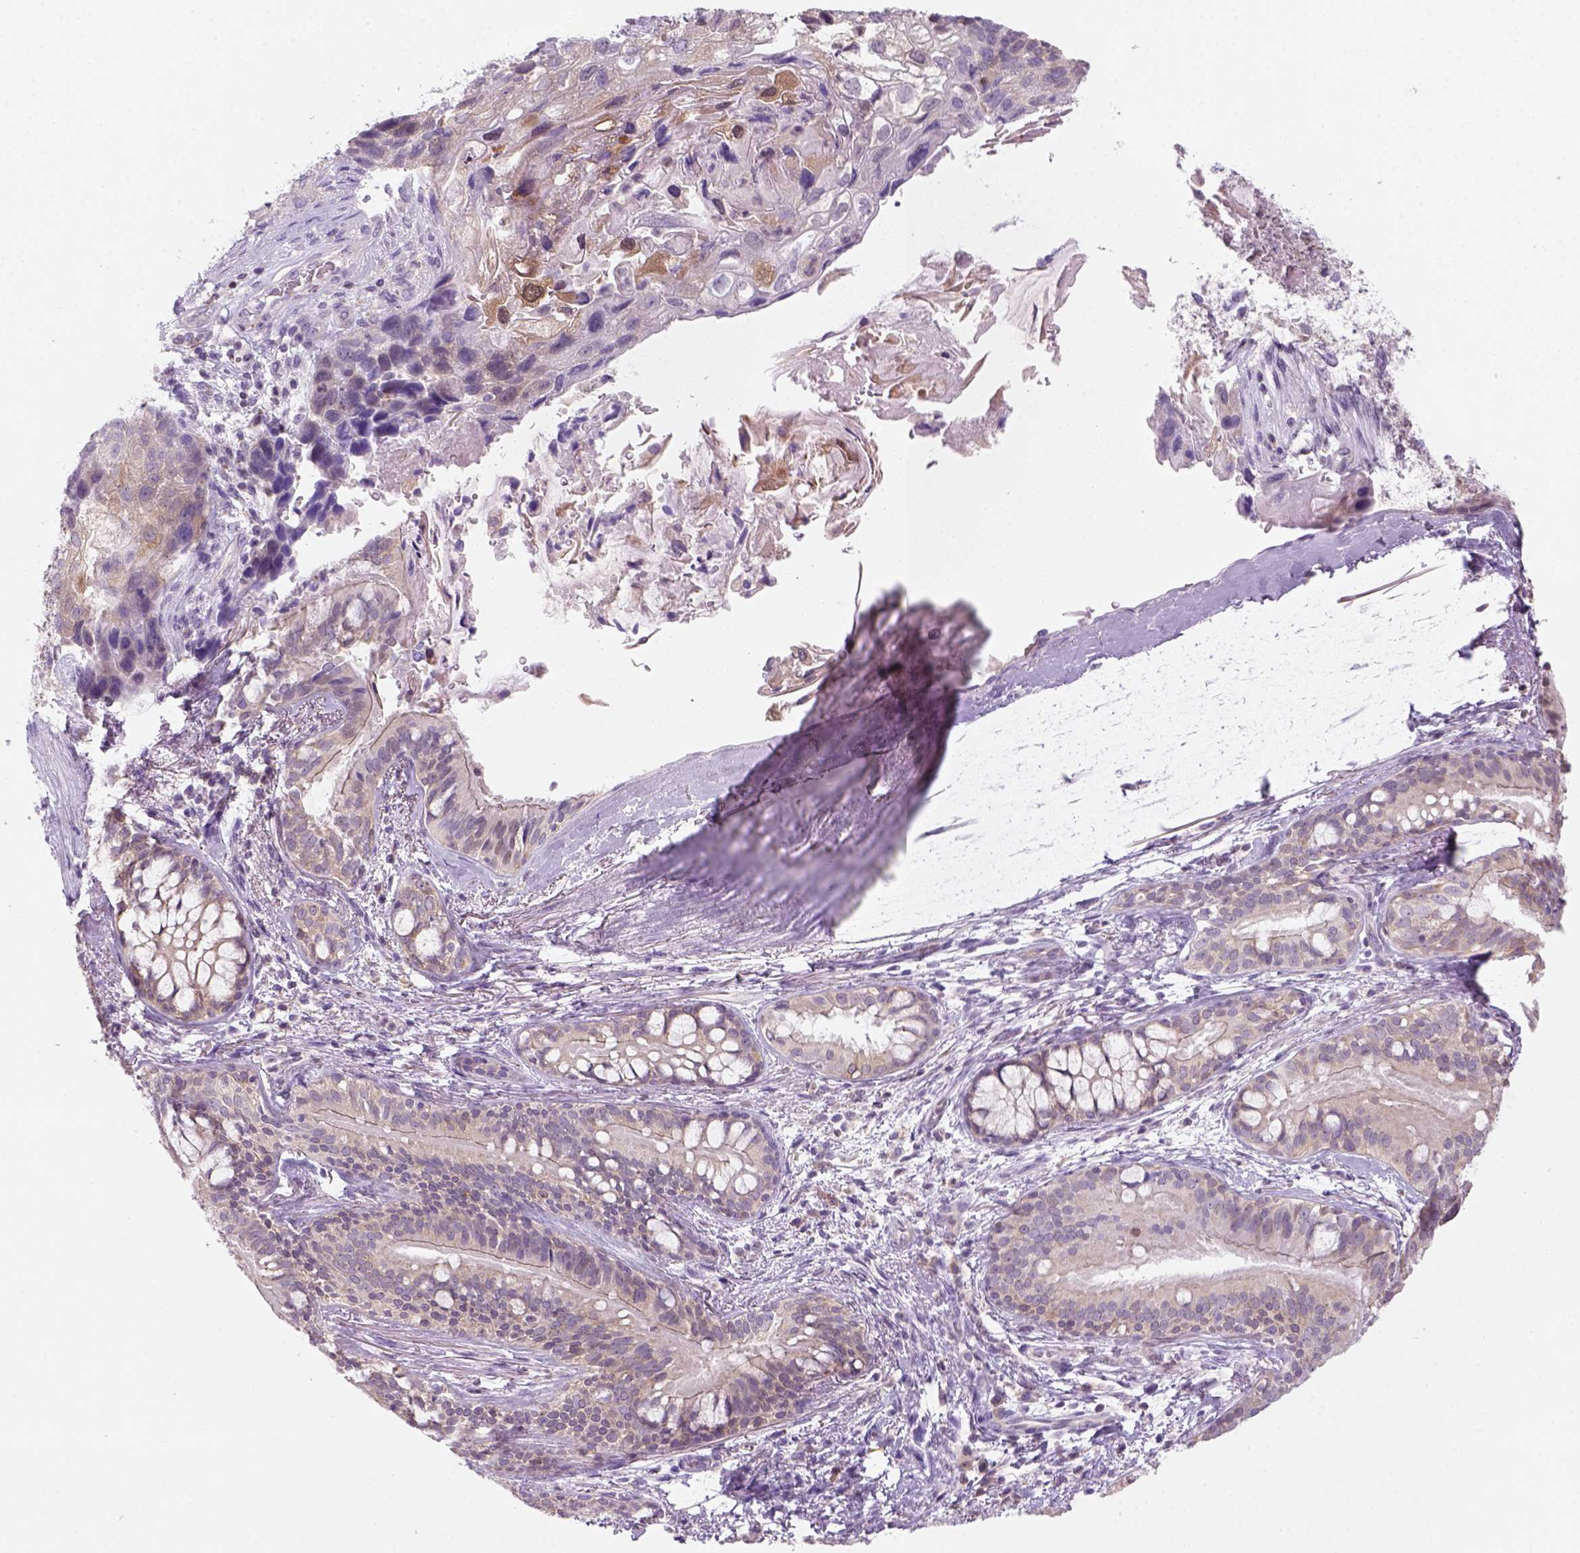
{"staining": {"intensity": "weak", "quantity": "<25%", "location": "cytoplasmic/membranous"}, "tissue": "lung cancer", "cell_type": "Tumor cells", "image_type": "cancer", "snomed": [{"axis": "morphology", "description": "Squamous cell carcinoma, NOS"}, {"axis": "topography", "description": "Lung"}], "caption": "Tumor cells are negative for protein expression in human lung cancer.", "gene": "GOT1", "patient": {"sex": "male", "age": 69}}